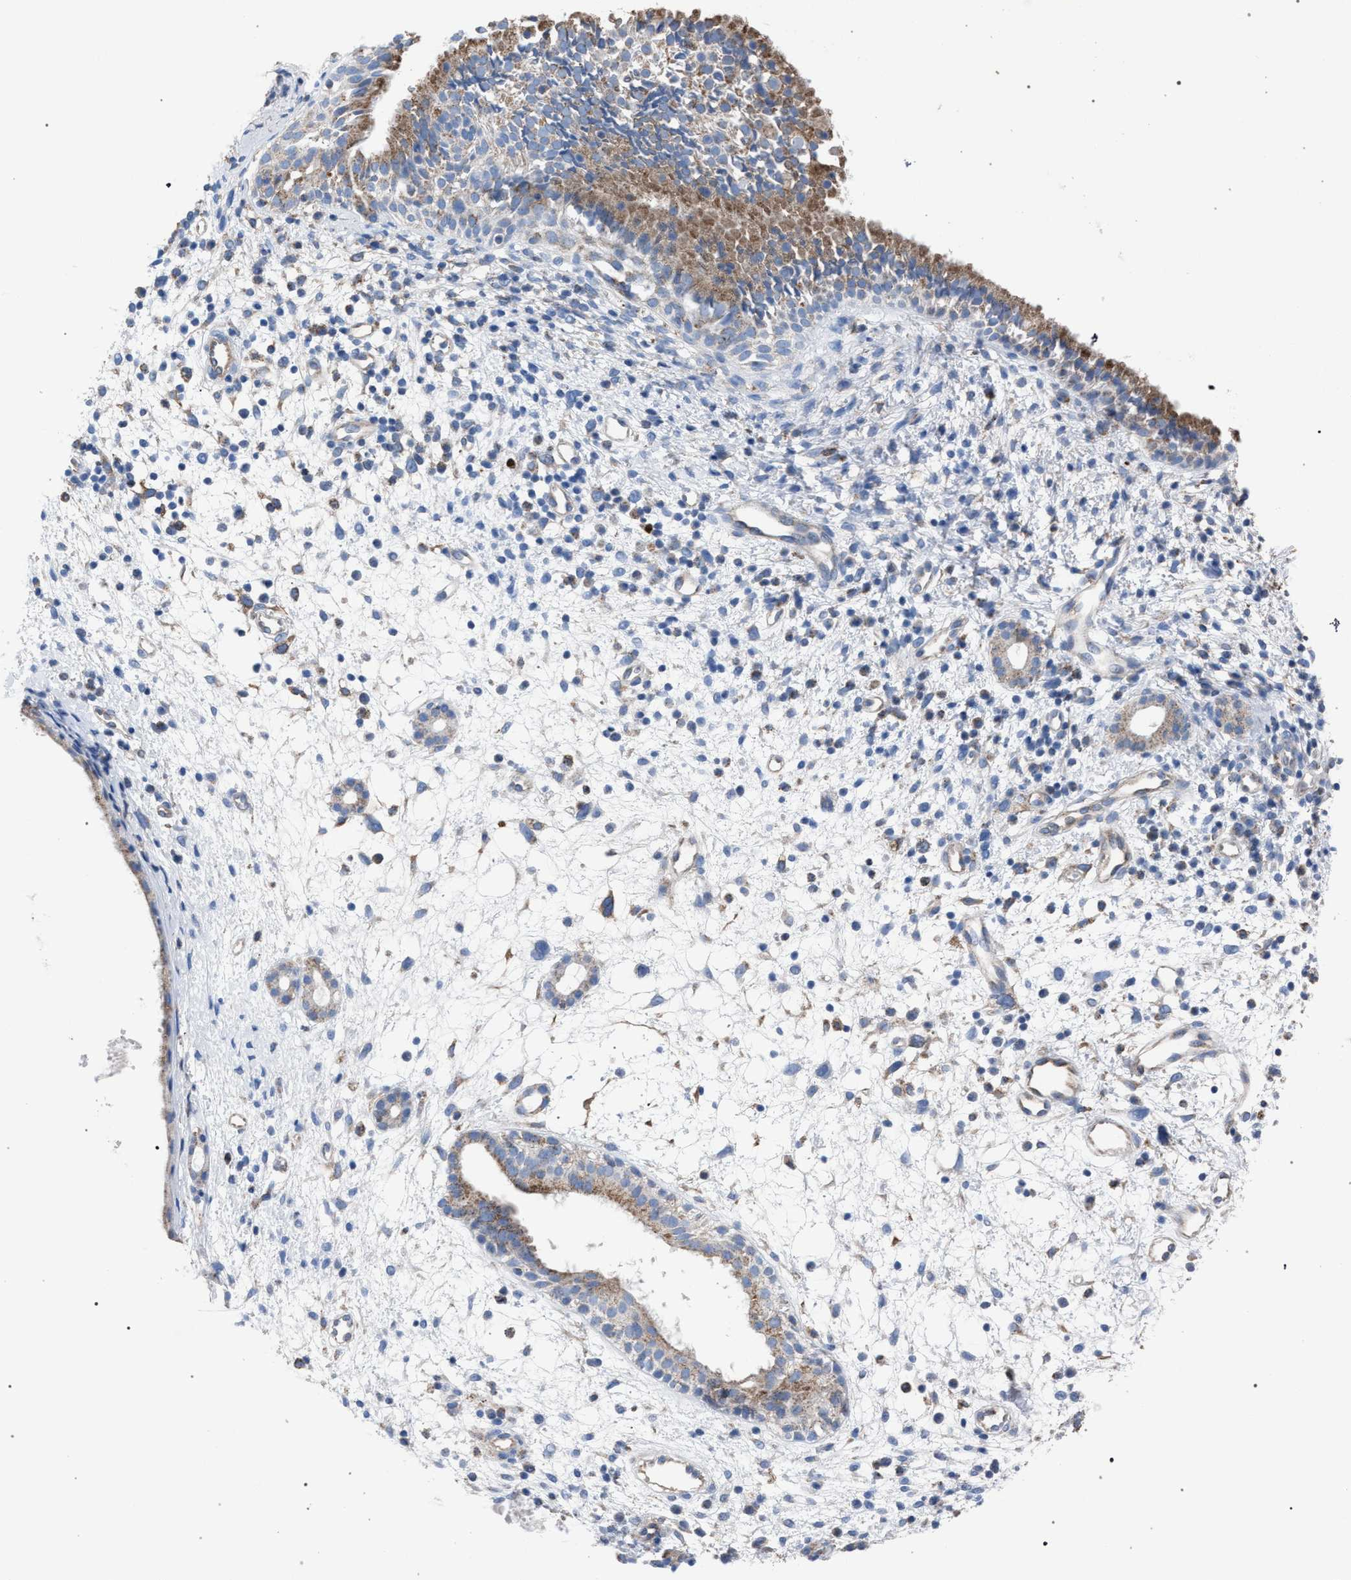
{"staining": {"intensity": "moderate", "quantity": ">75%", "location": "cytoplasmic/membranous"}, "tissue": "nasopharynx", "cell_type": "Respiratory epithelial cells", "image_type": "normal", "snomed": [{"axis": "morphology", "description": "Normal tissue, NOS"}, {"axis": "topography", "description": "Nasopharynx"}], "caption": "Immunohistochemical staining of benign nasopharynx shows medium levels of moderate cytoplasmic/membranous positivity in about >75% of respiratory epithelial cells.", "gene": "HSD17B4", "patient": {"sex": "male", "age": 22}}